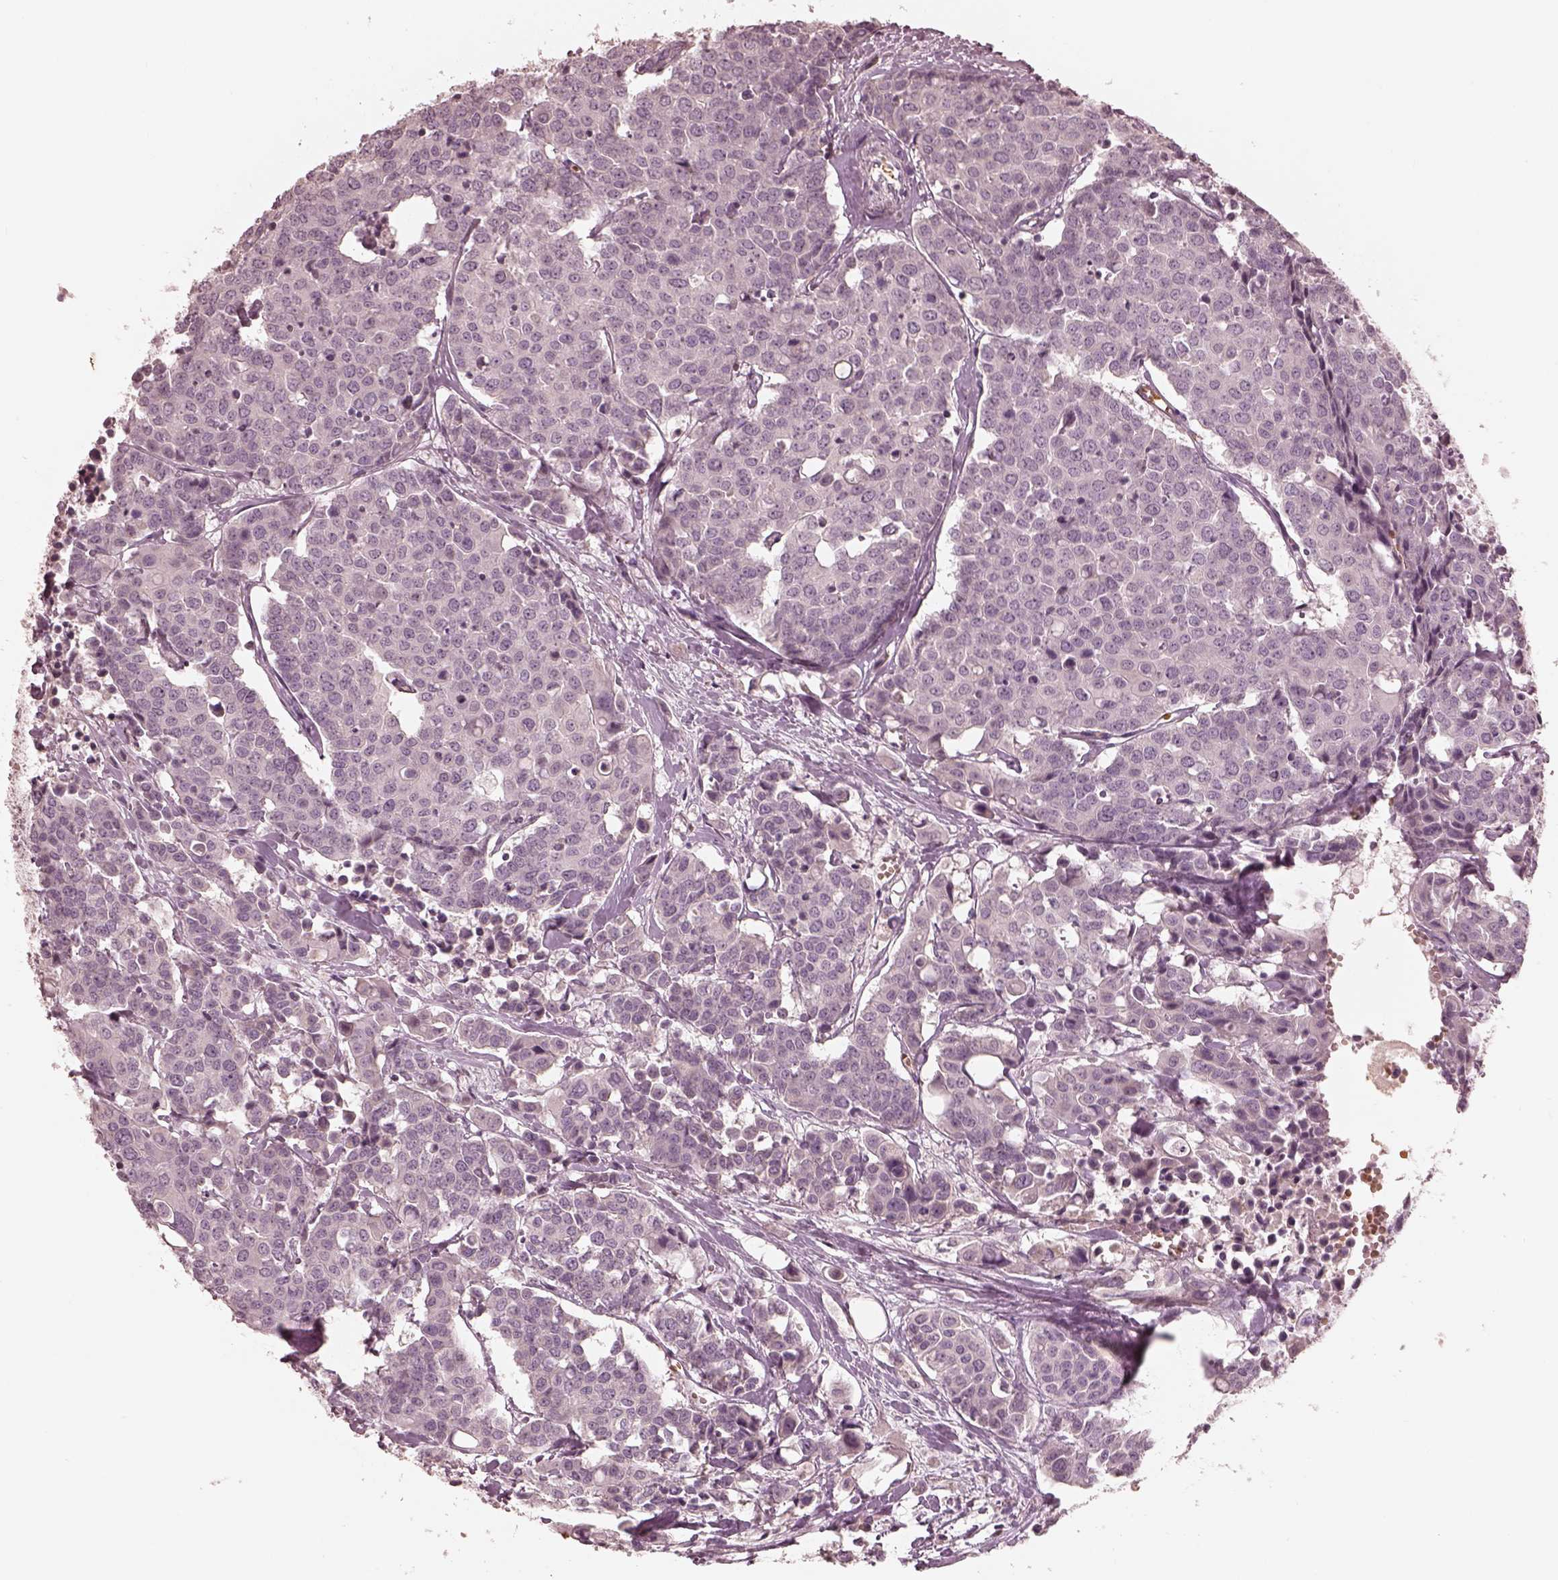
{"staining": {"intensity": "negative", "quantity": "none", "location": "none"}, "tissue": "carcinoid", "cell_type": "Tumor cells", "image_type": "cancer", "snomed": [{"axis": "morphology", "description": "Carcinoid, malignant, NOS"}, {"axis": "topography", "description": "Colon"}], "caption": "IHC micrograph of neoplastic tissue: malignant carcinoid stained with DAB (3,3'-diaminobenzidine) reveals no significant protein staining in tumor cells.", "gene": "ANKLE1", "patient": {"sex": "male", "age": 81}}